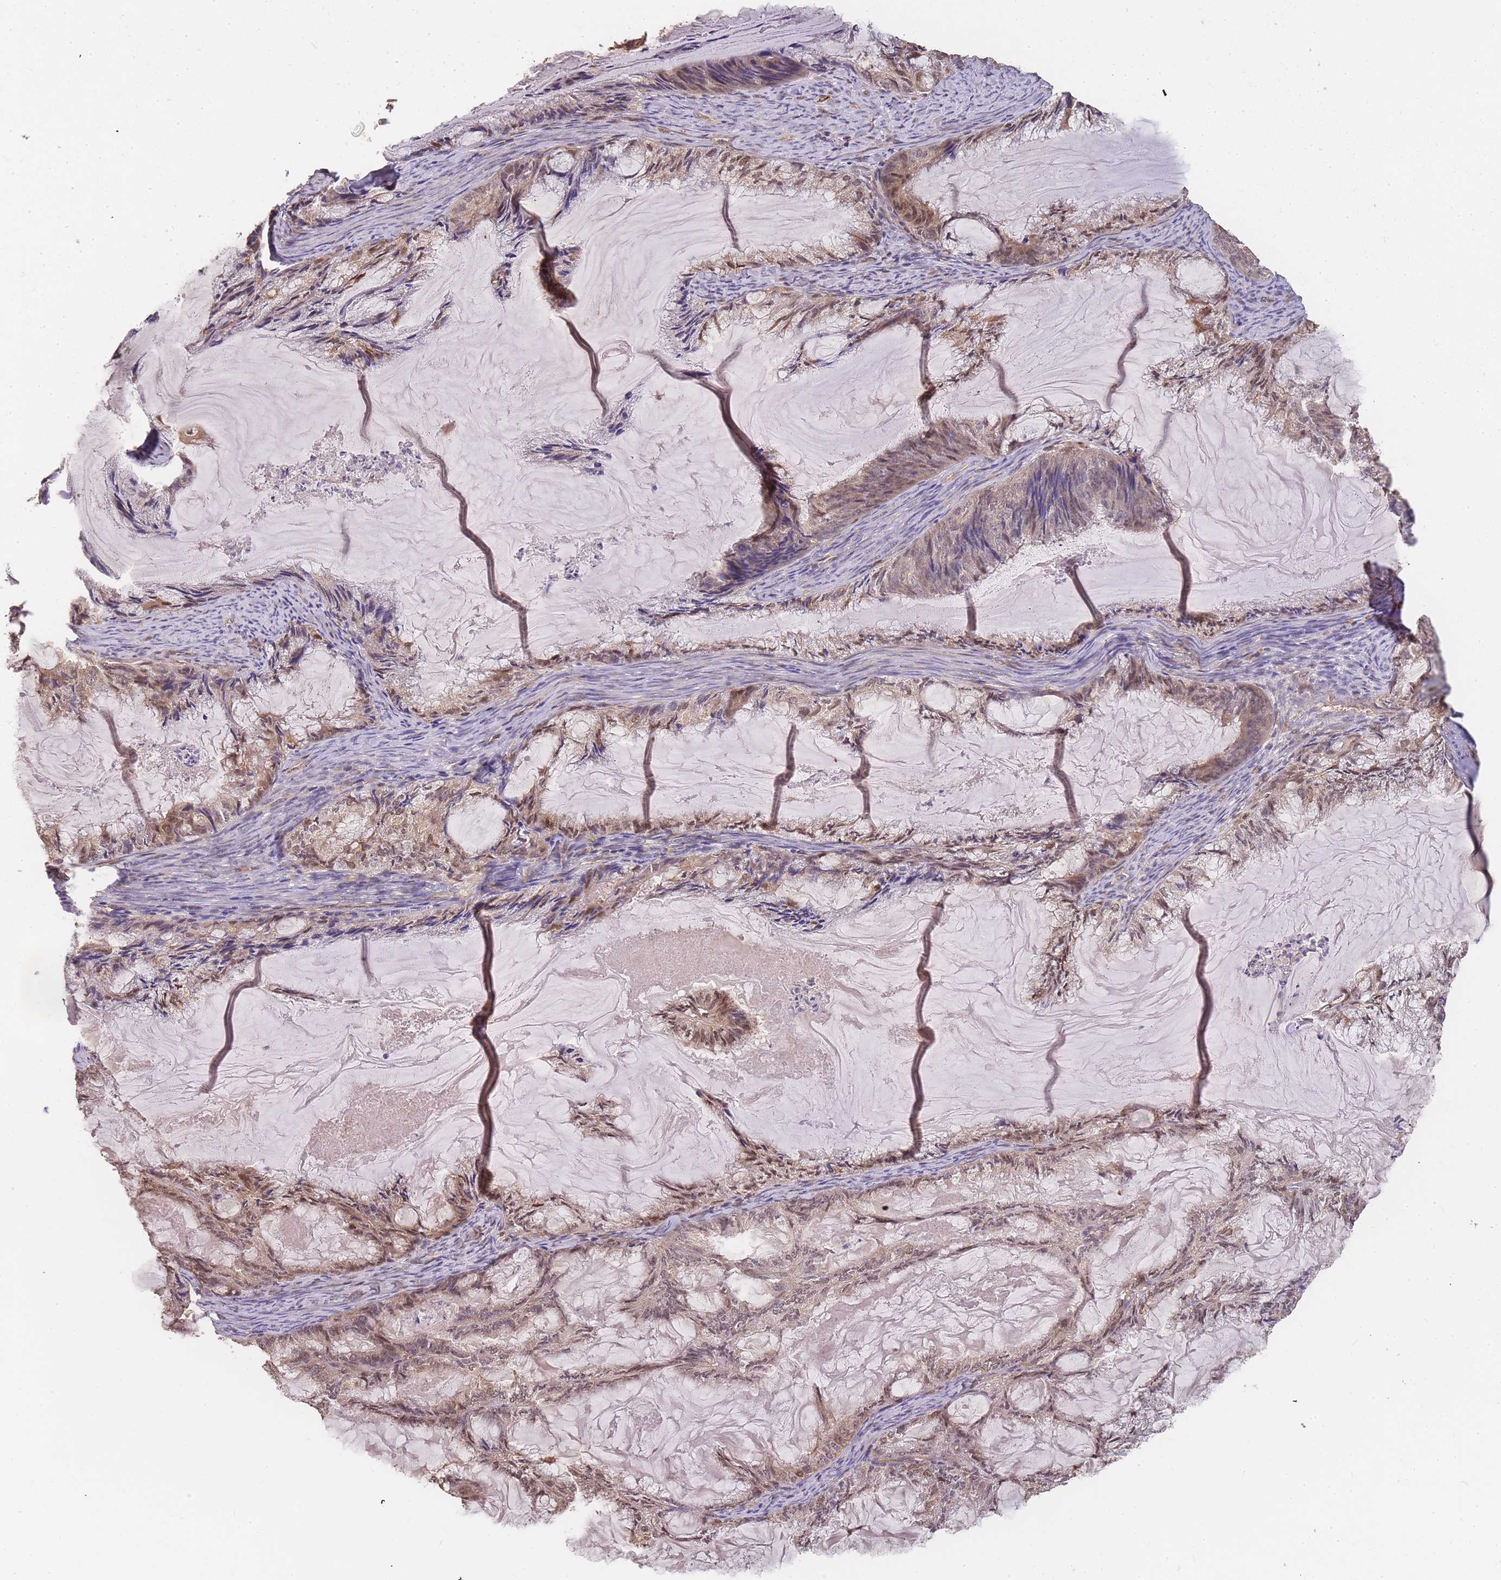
{"staining": {"intensity": "moderate", "quantity": "25%-75%", "location": "cytoplasmic/membranous,nuclear"}, "tissue": "endometrial cancer", "cell_type": "Tumor cells", "image_type": "cancer", "snomed": [{"axis": "morphology", "description": "Adenocarcinoma, NOS"}, {"axis": "topography", "description": "Endometrium"}], "caption": "Endometrial cancer stained with a protein marker exhibits moderate staining in tumor cells.", "gene": "CDKN2AIPNL", "patient": {"sex": "female", "age": 86}}